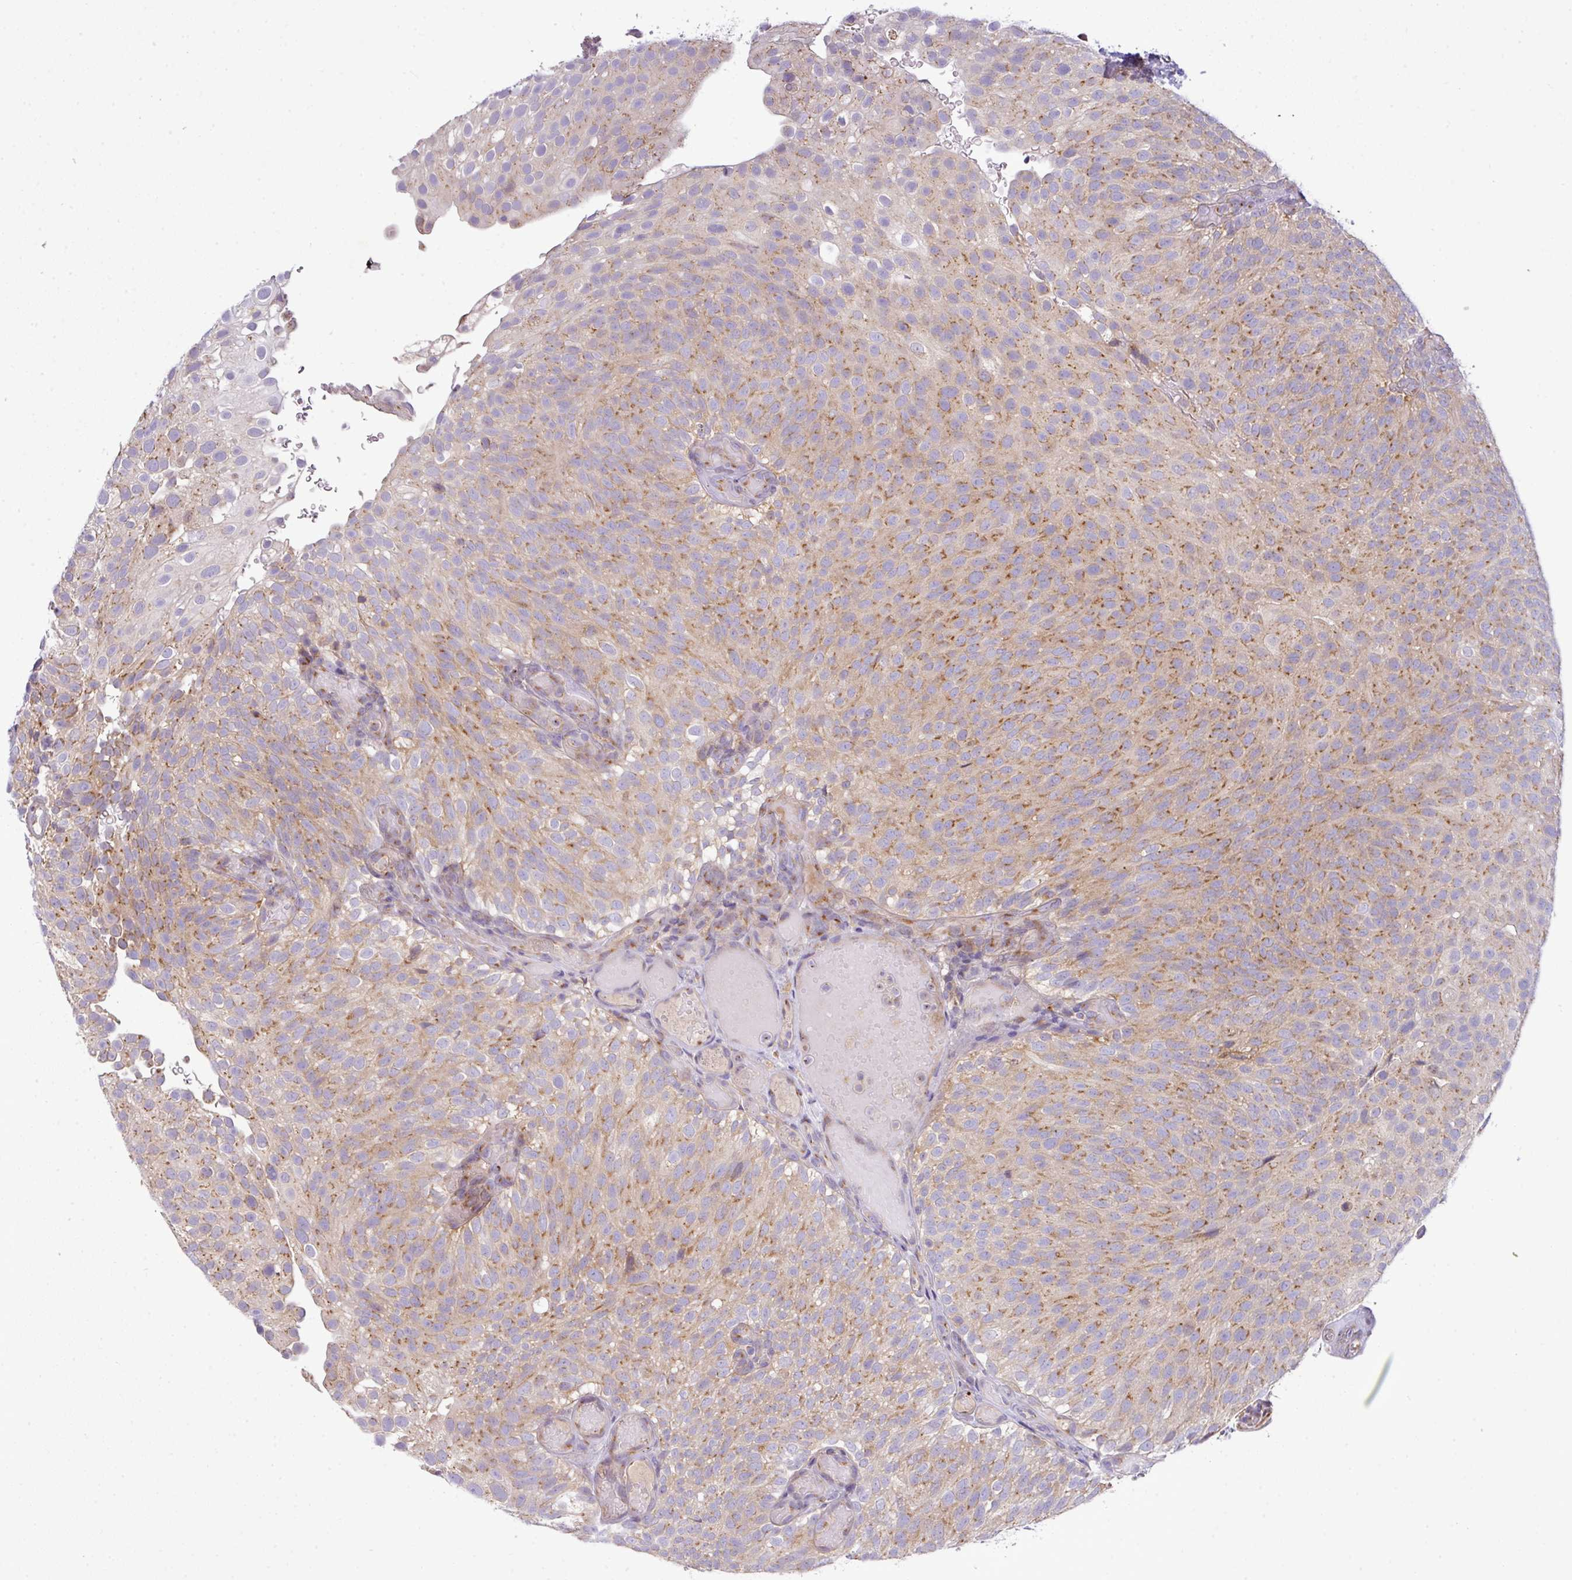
{"staining": {"intensity": "moderate", "quantity": "25%-75%", "location": "cytoplasmic/membranous"}, "tissue": "urothelial cancer", "cell_type": "Tumor cells", "image_type": "cancer", "snomed": [{"axis": "morphology", "description": "Urothelial carcinoma, Low grade"}, {"axis": "topography", "description": "Urinary bladder"}], "caption": "Urothelial carcinoma (low-grade) tissue demonstrates moderate cytoplasmic/membranous staining in about 25%-75% of tumor cells", "gene": "VTI1A", "patient": {"sex": "male", "age": 78}}